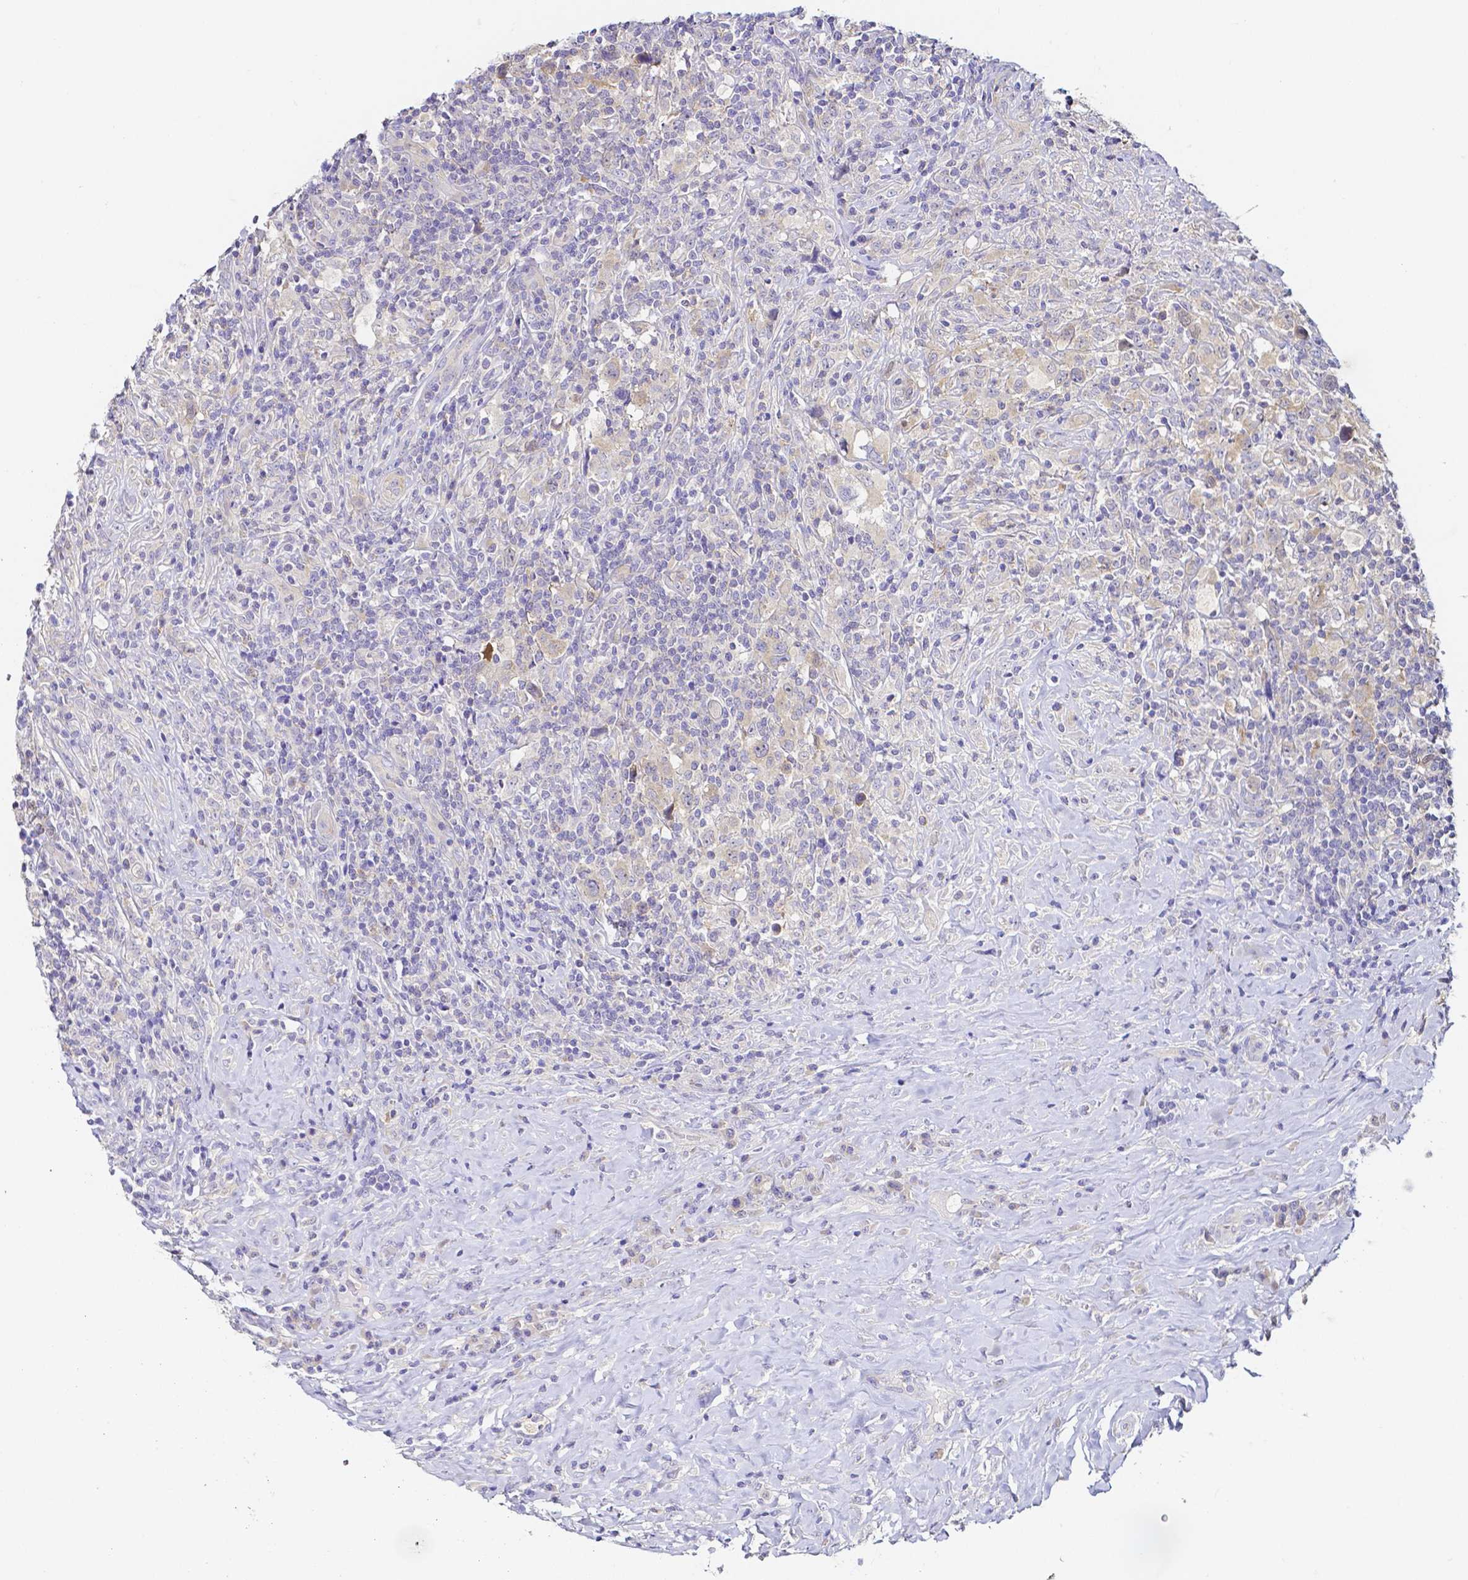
{"staining": {"intensity": "weak", "quantity": ">75%", "location": "cytoplasmic/membranous"}, "tissue": "lymphoma", "cell_type": "Tumor cells", "image_type": "cancer", "snomed": [{"axis": "morphology", "description": "Hodgkin's disease, NOS"}, {"axis": "topography", "description": "Lymph node"}], "caption": "A histopathology image of lymphoma stained for a protein reveals weak cytoplasmic/membranous brown staining in tumor cells.", "gene": "PKP3", "patient": {"sex": "female", "age": 18}}